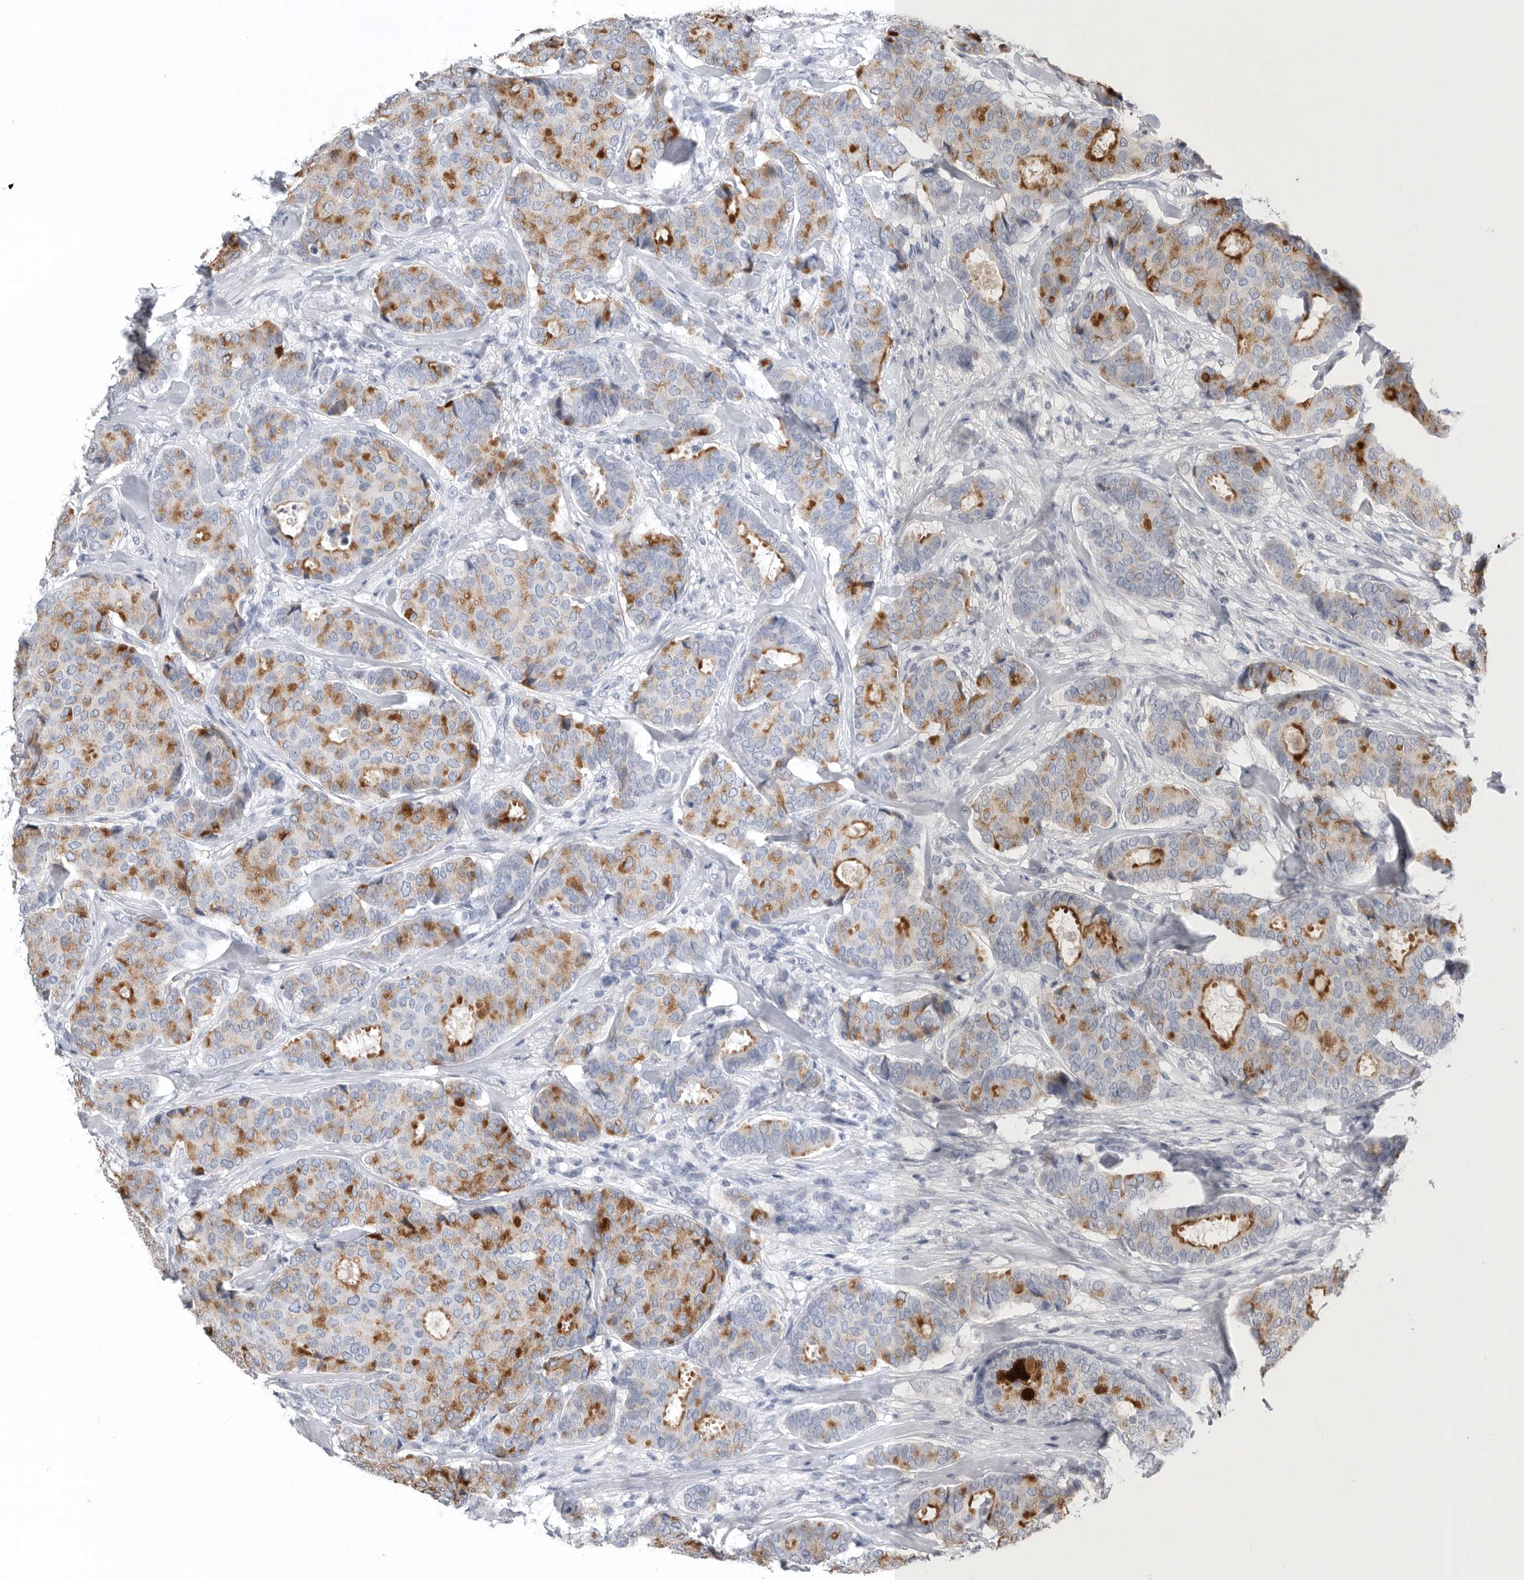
{"staining": {"intensity": "moderate", "quantity": "25%-75%", "location": "cytoplasmic/membranous"}, "tissue": "breast cancer", "cell_type": "Tumor cells", "image_type": "cancer", "snomed": [{"axis": "morphology", "description": "Duct carcinoma"}, {"axis": "topography", "description": "Breast"}], "caption": "About 25%-75% of tumor cells in human breast infiltrating ductal carcinoma display moderate cytoplasmic/membranous protein expression as visualized by brown immunohistochemical staining.", "gene": "TIMP1", "patient": {"sex": "female", "age": 75}}